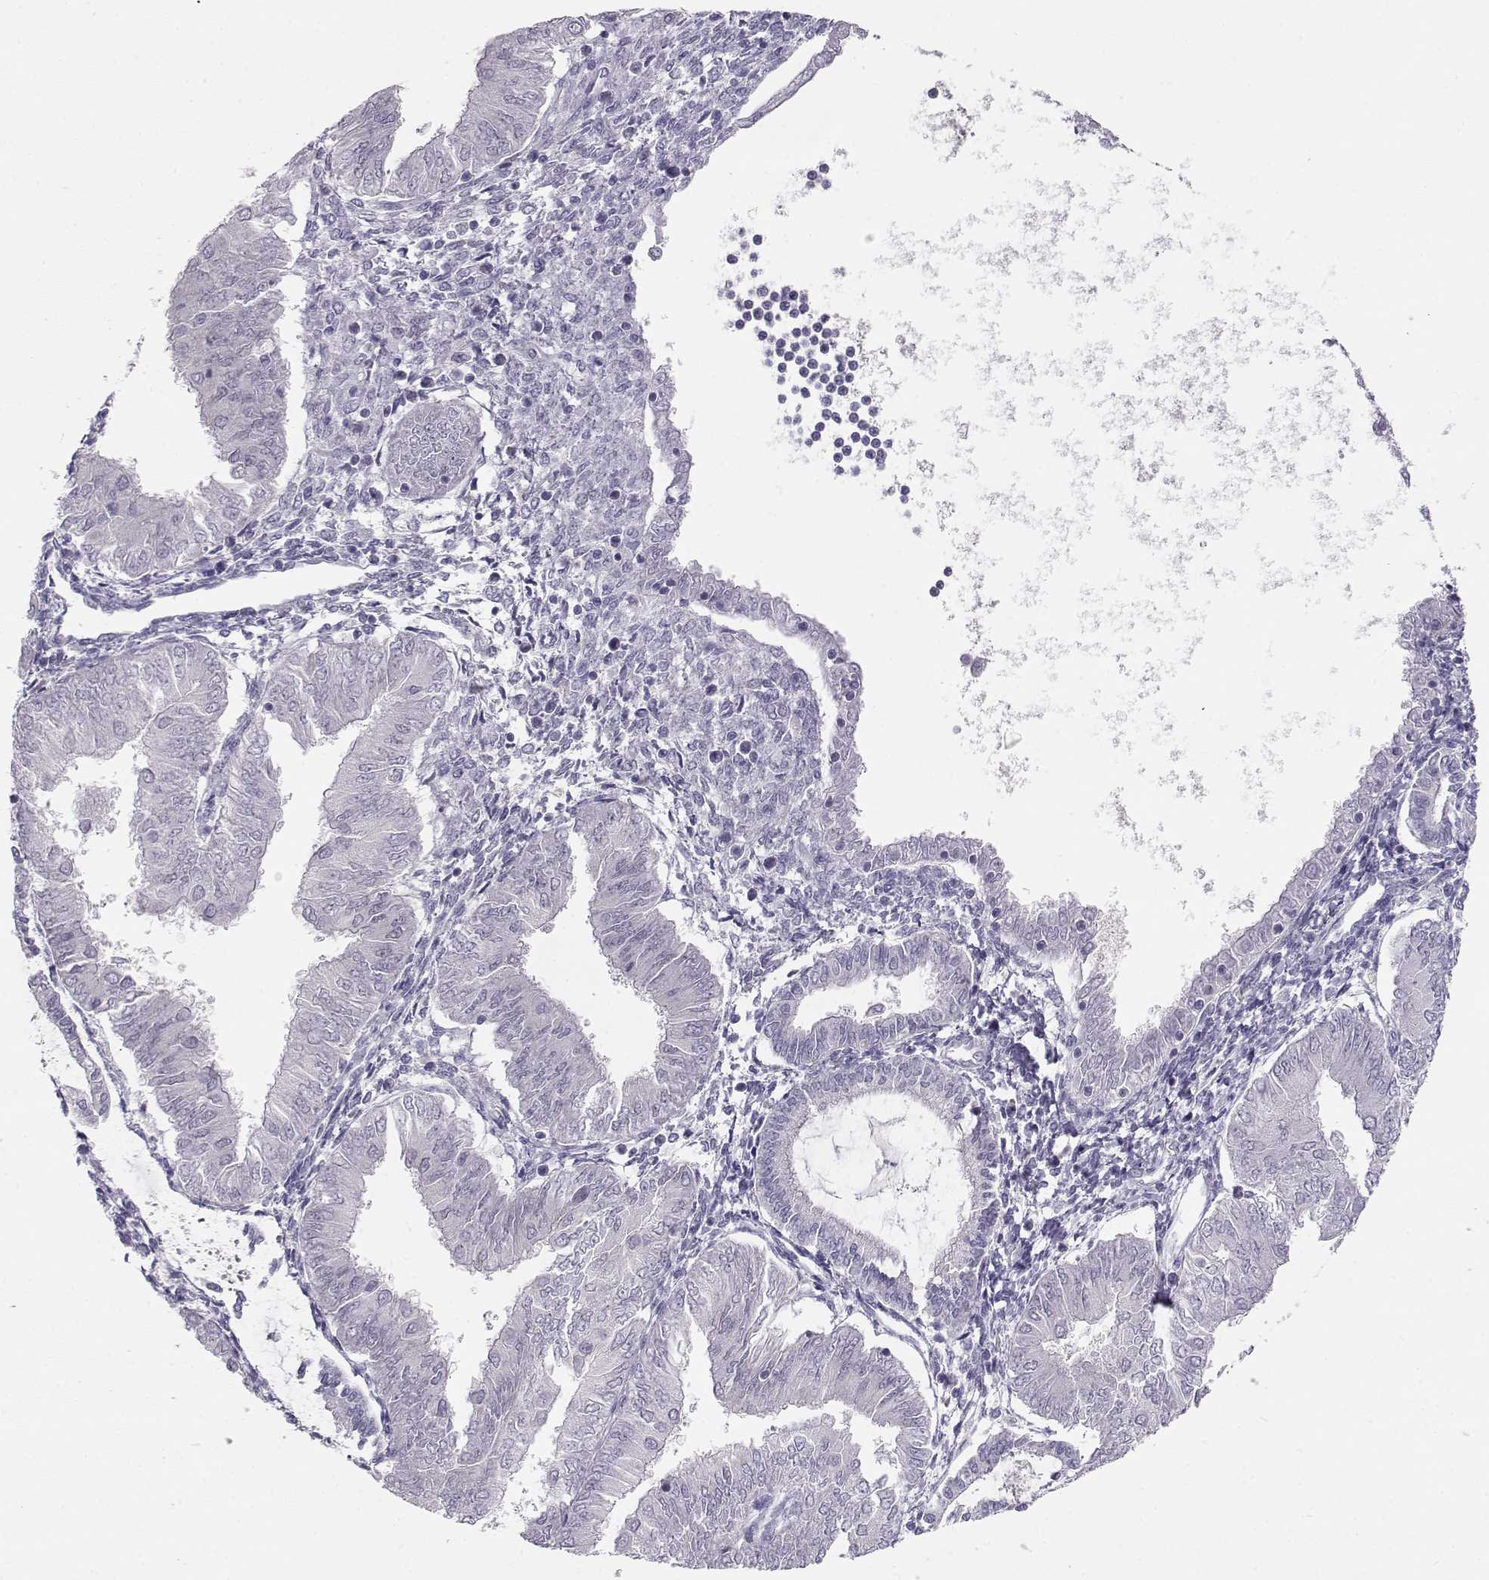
{"staining": {"intensity": "negative", "quantity": "none", "location": "none"}, "tissue": "endometrial cancer", "cell_type": "Tumor cells", "image_type": "cancer", "snomed": [{"axis": "morphology", "description": "Adenocarcinoma, NOS"}, {"axis": "topography", "description": "Endometrium"}], "caption": "This micrograph is of endometrial adenocarcinoma stained with IHC to label a protein in brown with the nuclei are counter-stained blue. There is no expression in tumor cells.", "gene": "OPN5", "patient": {"sex": "female", "age": 53}}